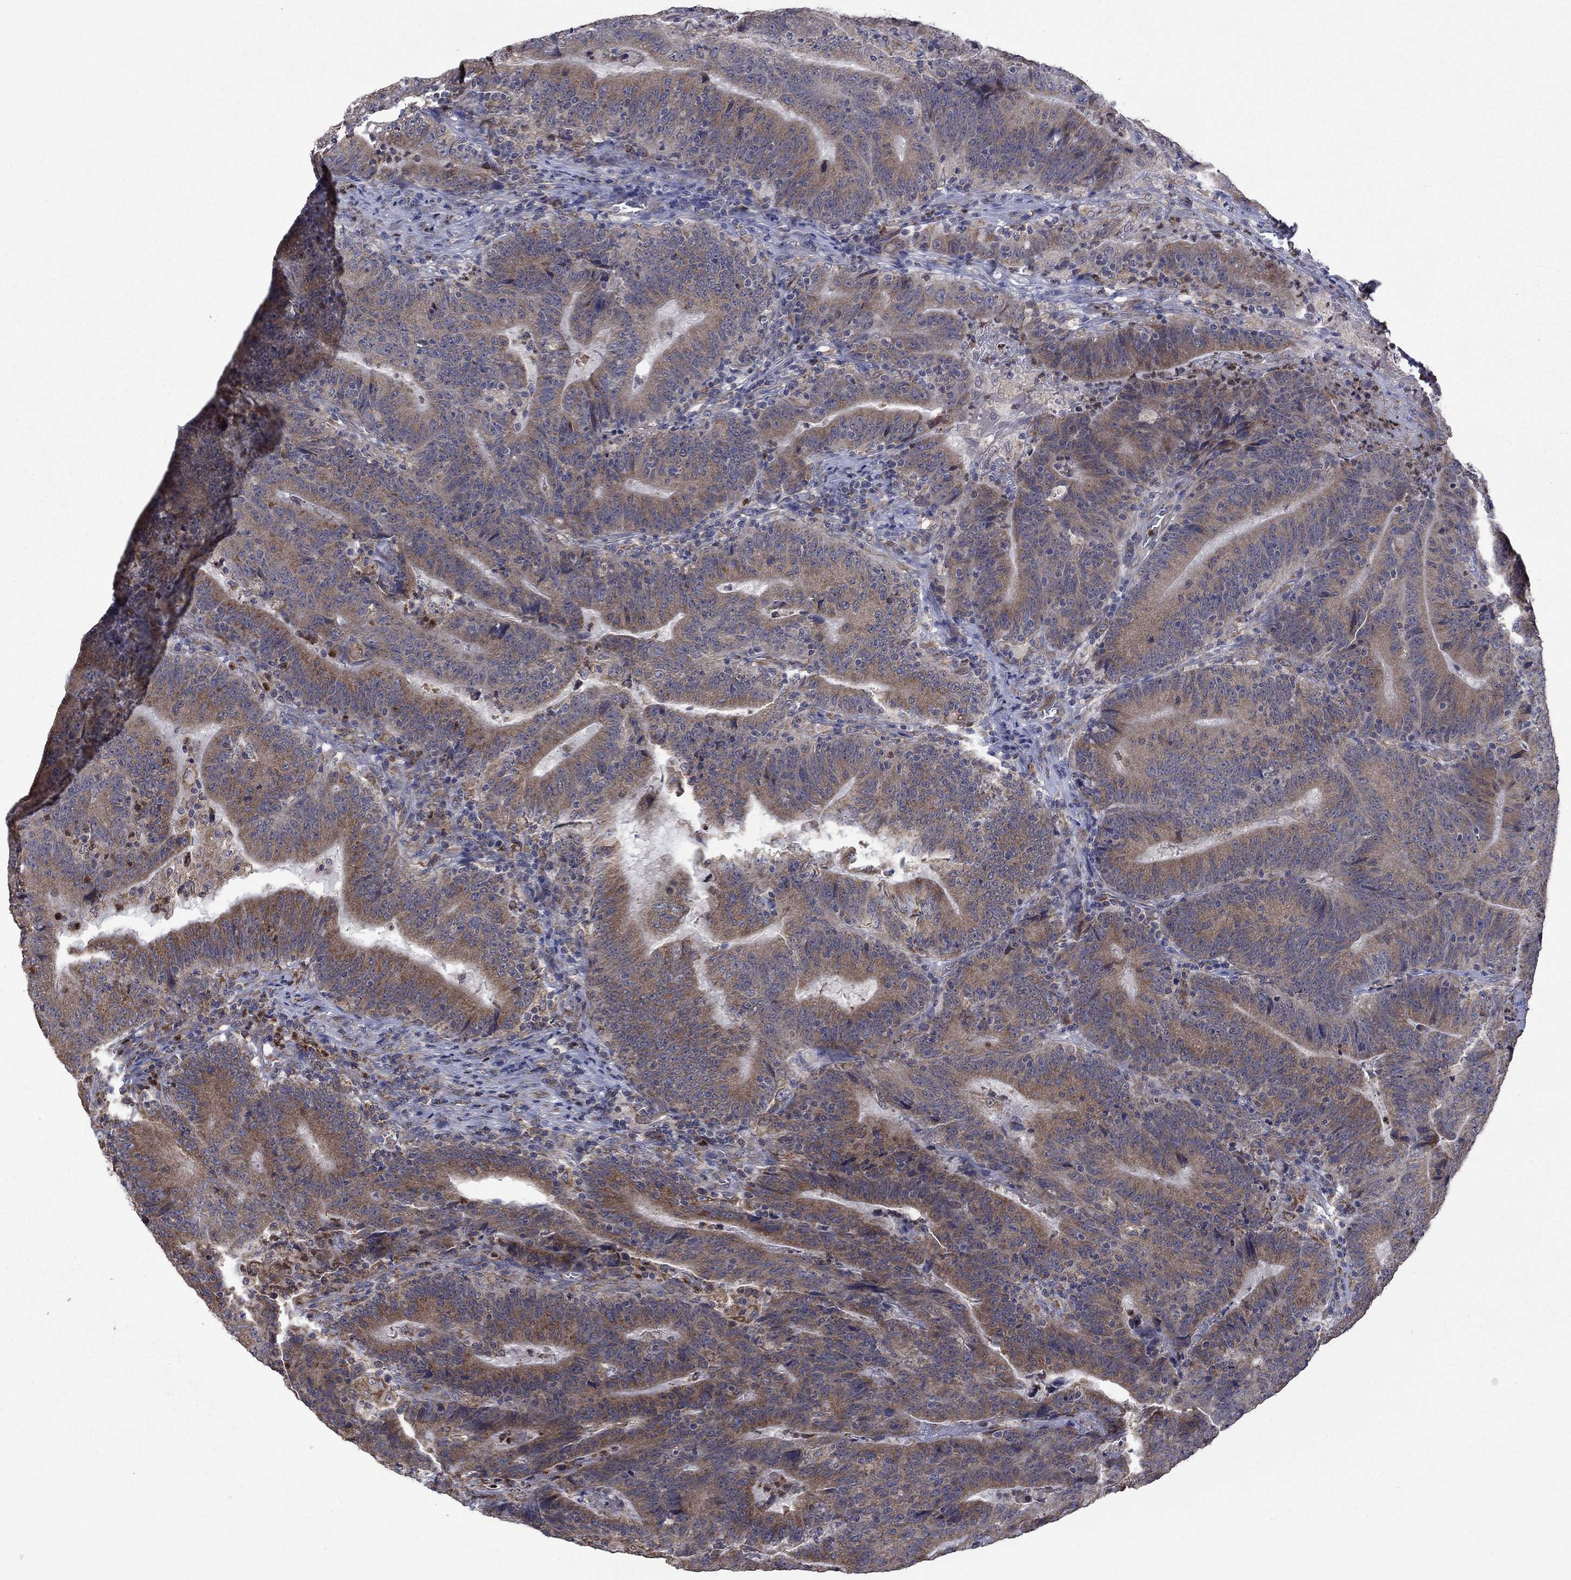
{"staining": {"intensity": "moderate", "quantity": ">75%", "location": "cytoplasmic/membranous"}, "tissue": "colorectal cancer", "cell_type": "Tumor cells", "image_type": "cancer", "snomed": [{"axis": "morphology", "description": "Adenocarcinoma, NOS"}, {"axis": "topography", "description": "Colon"}], "caption": "Protein staining of colorectal adenocarcinoma tissue shows moderate cytoplasmic/membranous expression in about >75% of tumor cells. The protein is shown in brown color, while the nuclei are stained blue.", "gene": "FURIN", "patient": {"sex": "female", "age": 75}}